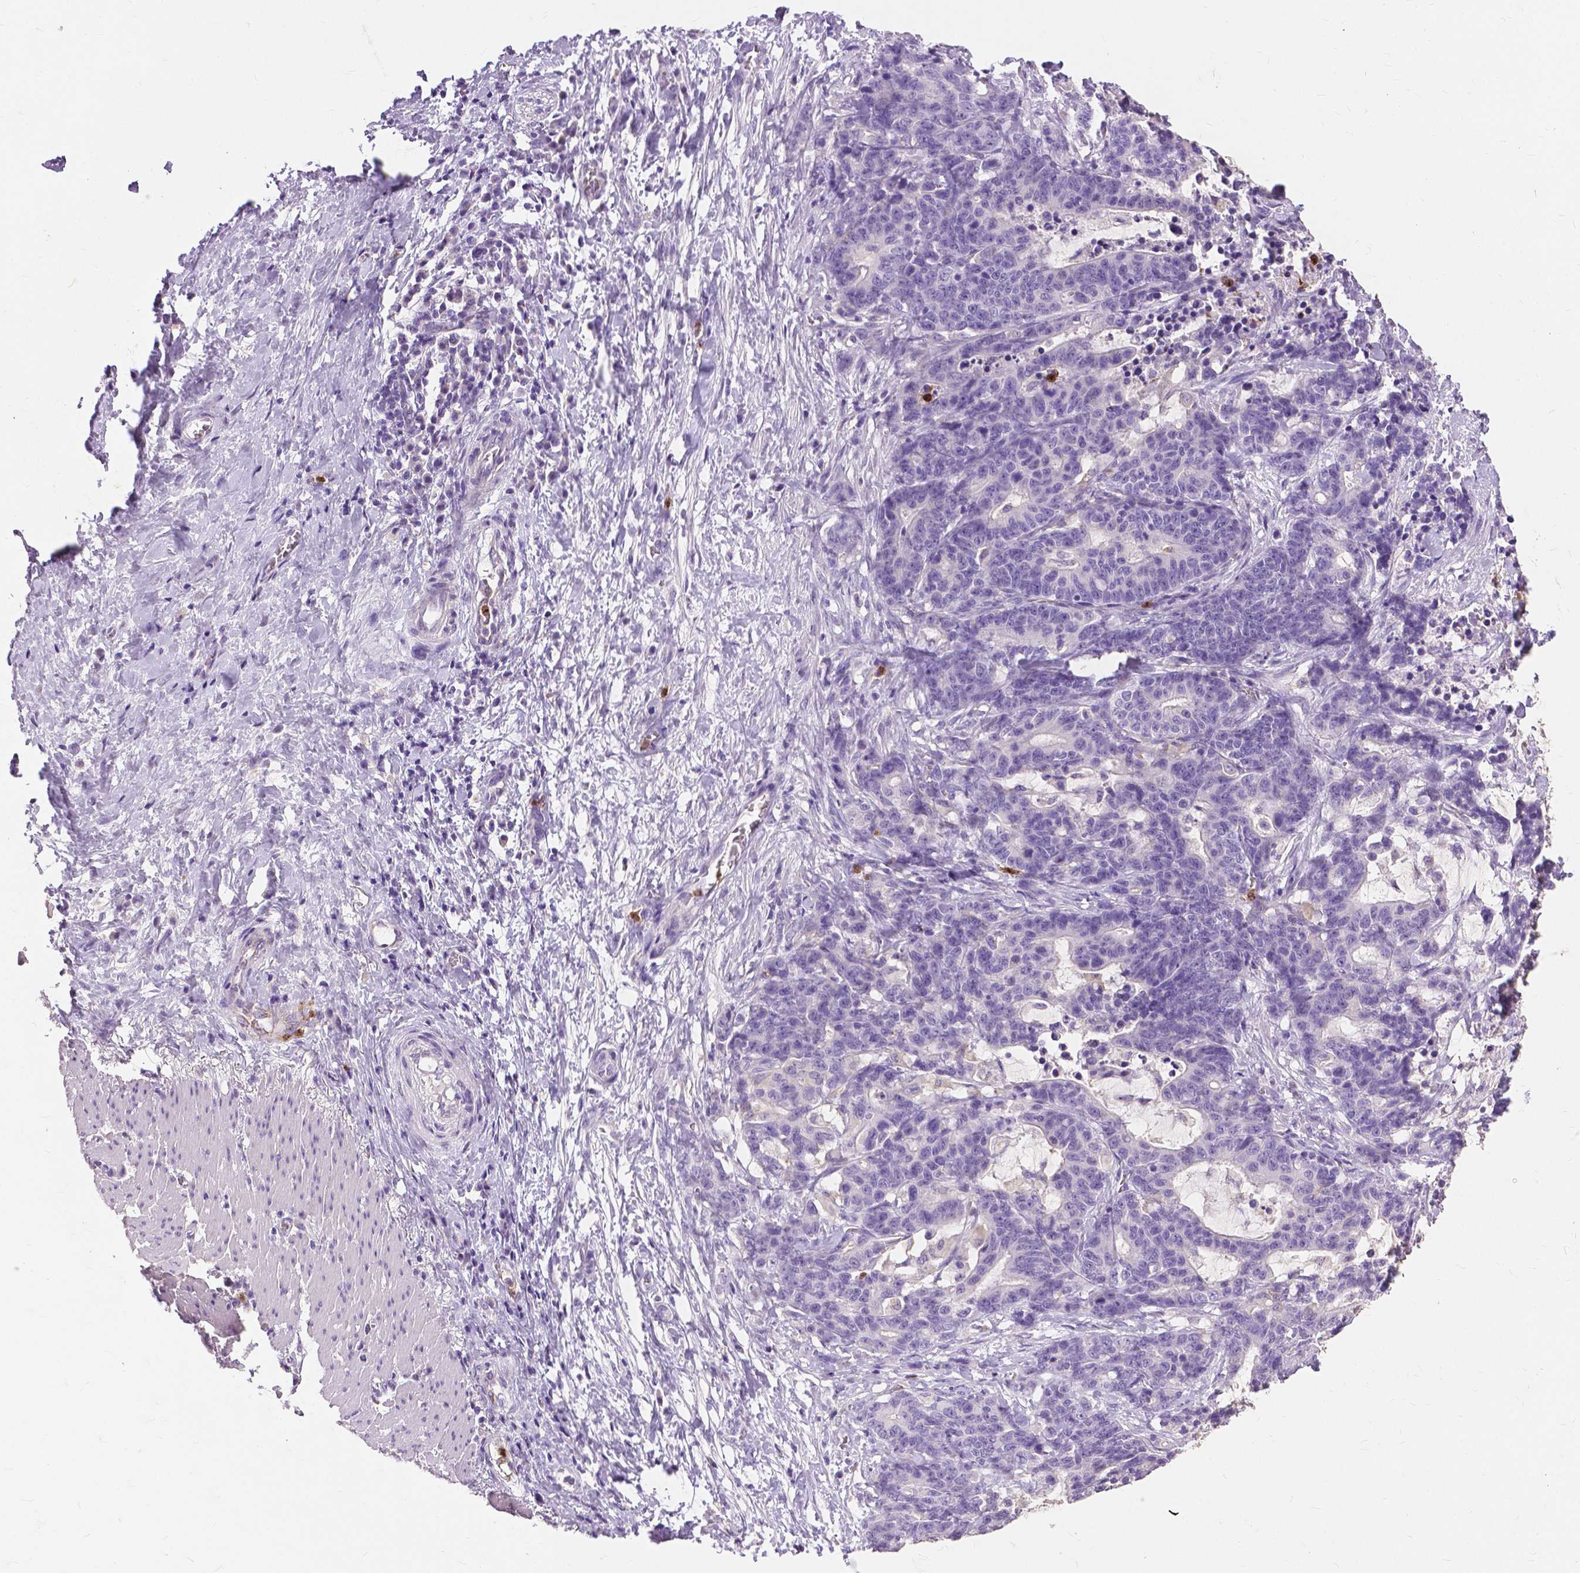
{"staining": {"intensity": "negative", "quantity": "none", "location": "none"}, "tissue": "stomach cancer", "cell_type": "Tumor cells", "image_type": "cancer", "snomed": [{"axis": "morphology", "description": "Normal tissue, NOS"}, {"axis": "morphology", "description": "Adenocarcinoma, NOS"}, {"axis": "topography", "description": "Stomach"}], "caption": "Tumor cells are negative for brown protein staining in stomach cancer.", "gene": "CXCR2", "patient": {"sex": "female", "age": 64}}